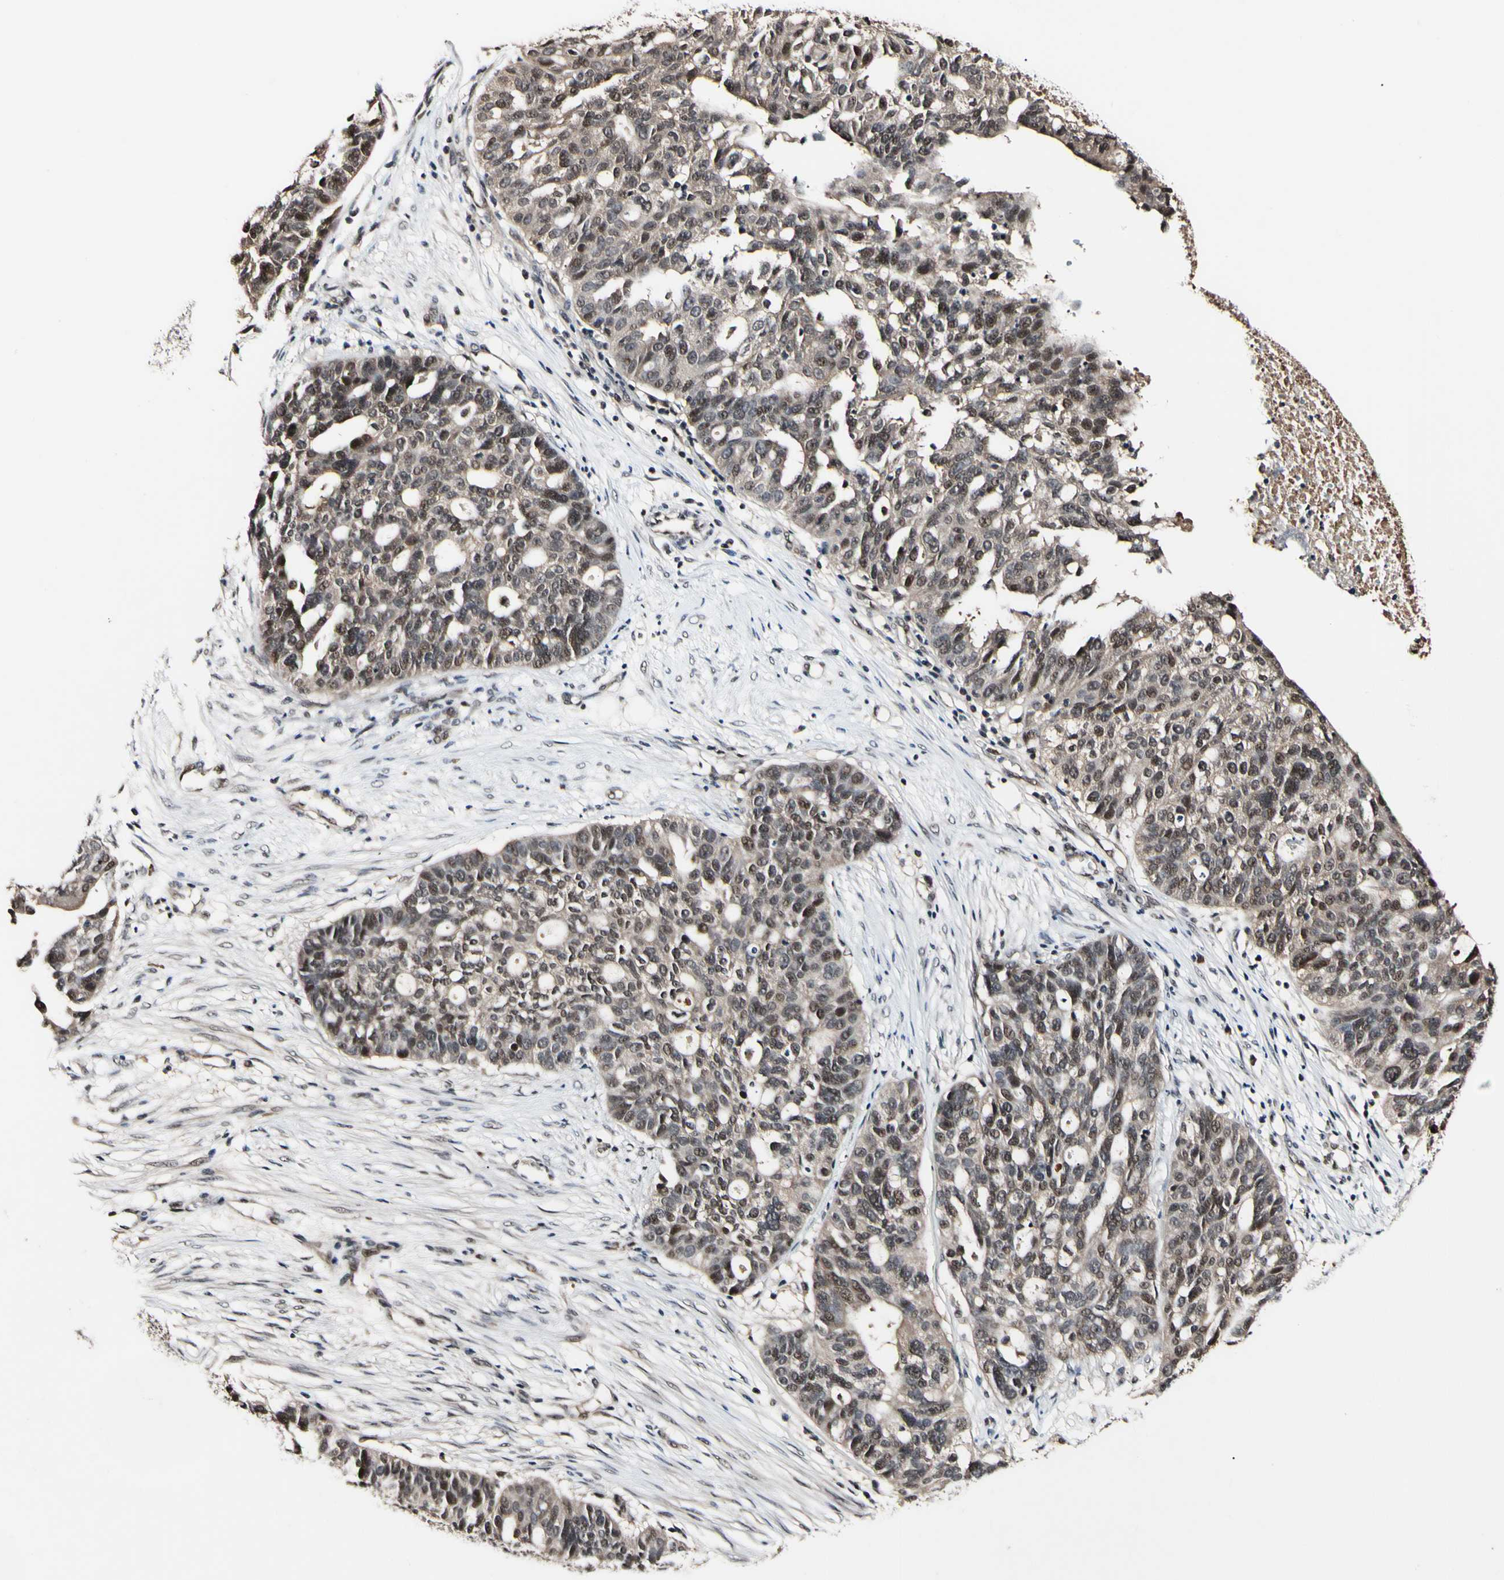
{"staining": {"intensity": "weak", "quantity": ">75%", "location": "cytoplasmic/membranous,nuclear"}, "tissue": "ovarian cancer", "cell_type": "Tumor cells", "image_type": "cancer", "snomed": [{"axis": "morphology", "description": "Cystadenocarcinoma, serous, NOS"}, {"axis": "topography", "description": "Ovary"}], "caption": "Immunohistochemical staining of human ovarian serous cystadenocarcinoma exhibits low levels of weak cytoplasmic/membranous and nuclear positivity in approximately >75% of tumor cells.", "gene": "PSMD10", "patient": {"sex": "female", "age": 59}}